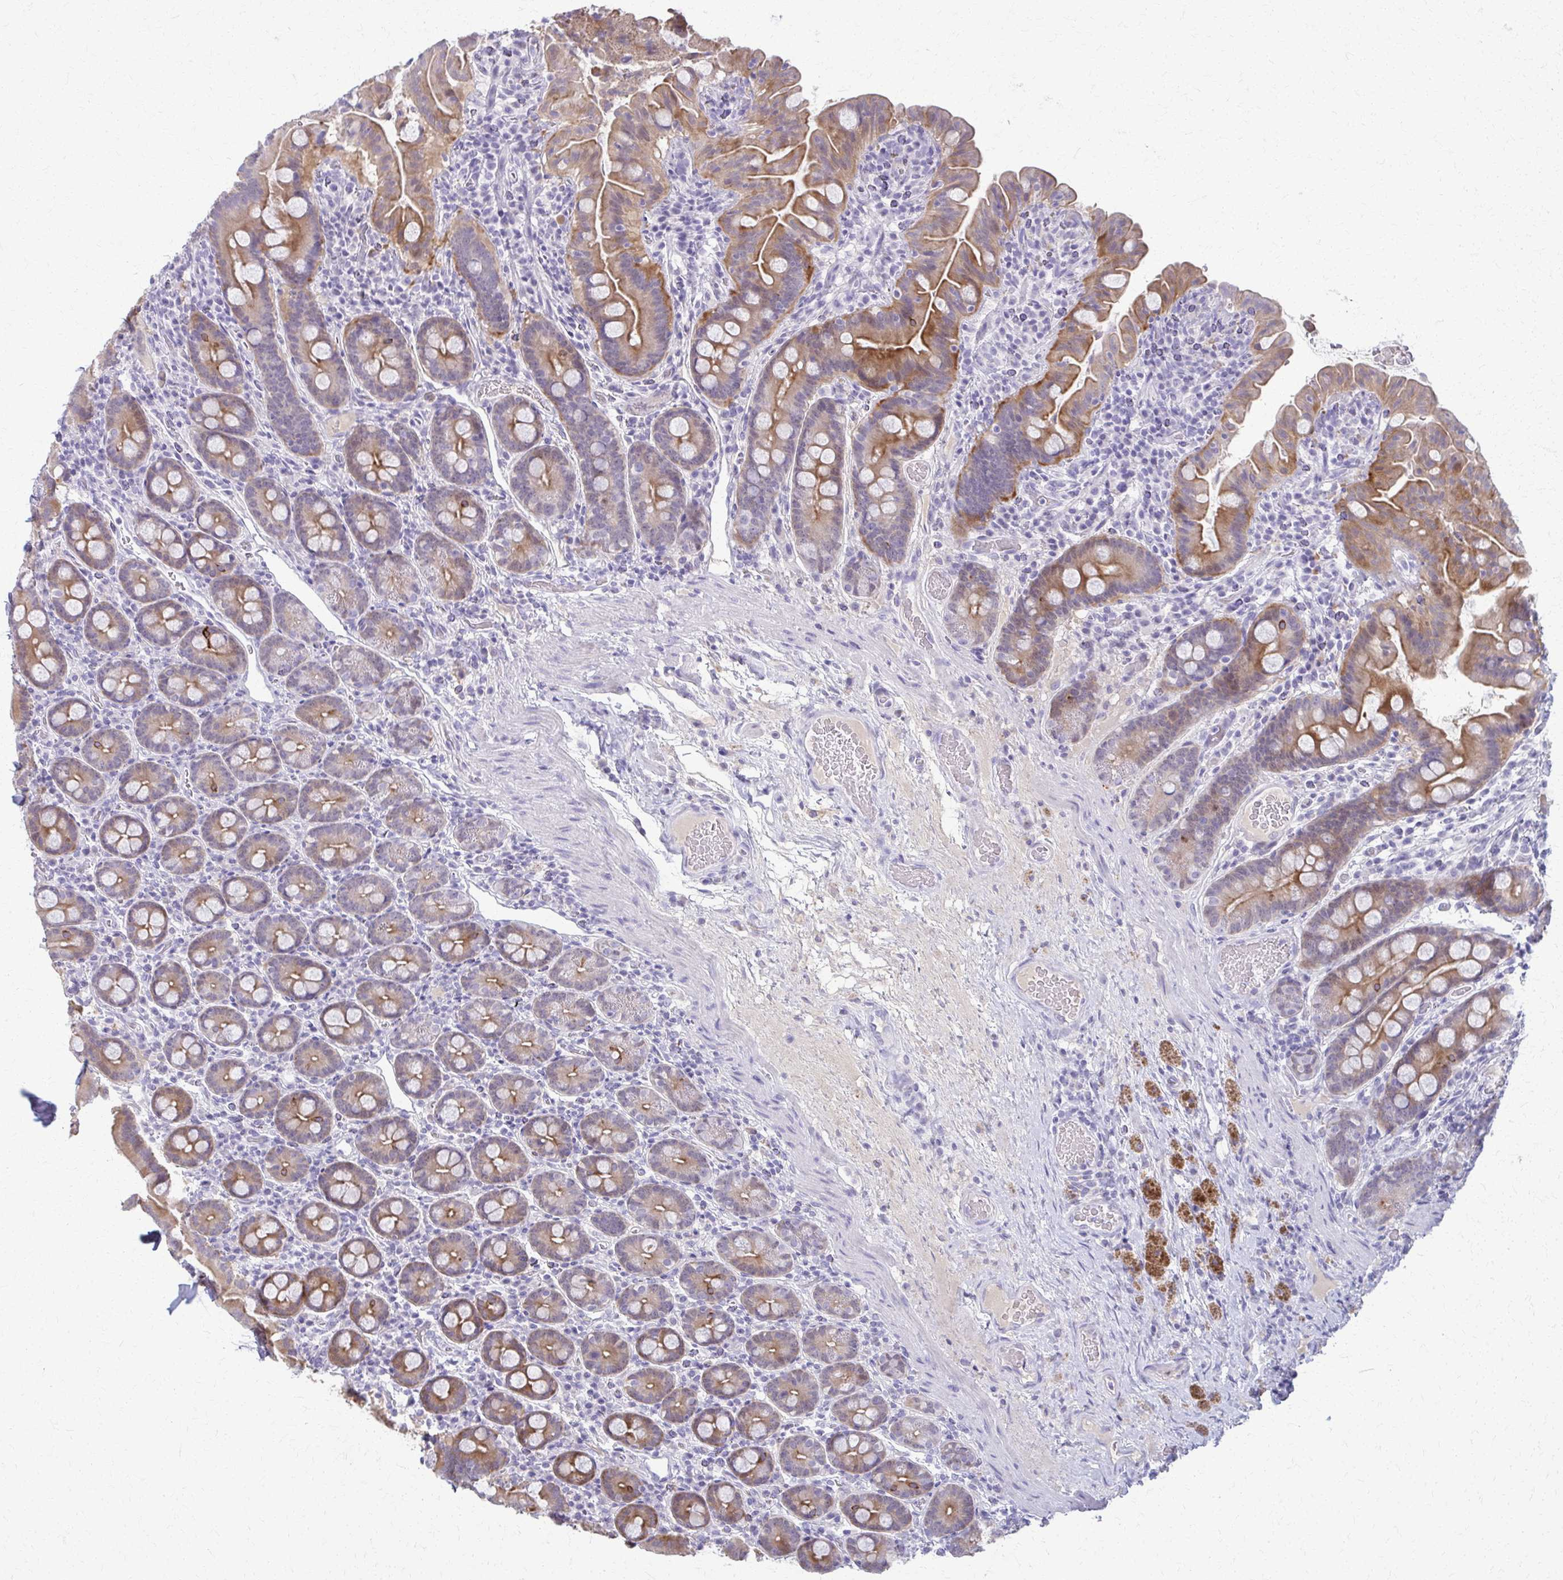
{"staining": {"intensity": "moderate", "quantity": ">75%", "location": "cytoplasmic/membranous"}, "tissue": "small intestine", "cell_type": "Glandular cells", "image_type": "normal", "snomed": [{"axis": "morphology", "description": "Normal tissue, NOS"}, {"axis": "topography", "description": "Small intestine"}], "caption": "A brown stain highlights moderate cytoplasmic/membranous expression of a protein in glandular cells of normal human small intestine. (Stains: DAB (3,3'-diaminobenzidine) in brown, nuclei in blue, Microscopy: brightfield microscopy at high magnification).", "gene": "ENSG00000275249", "patient": {"sex": "male", "age": 26}}